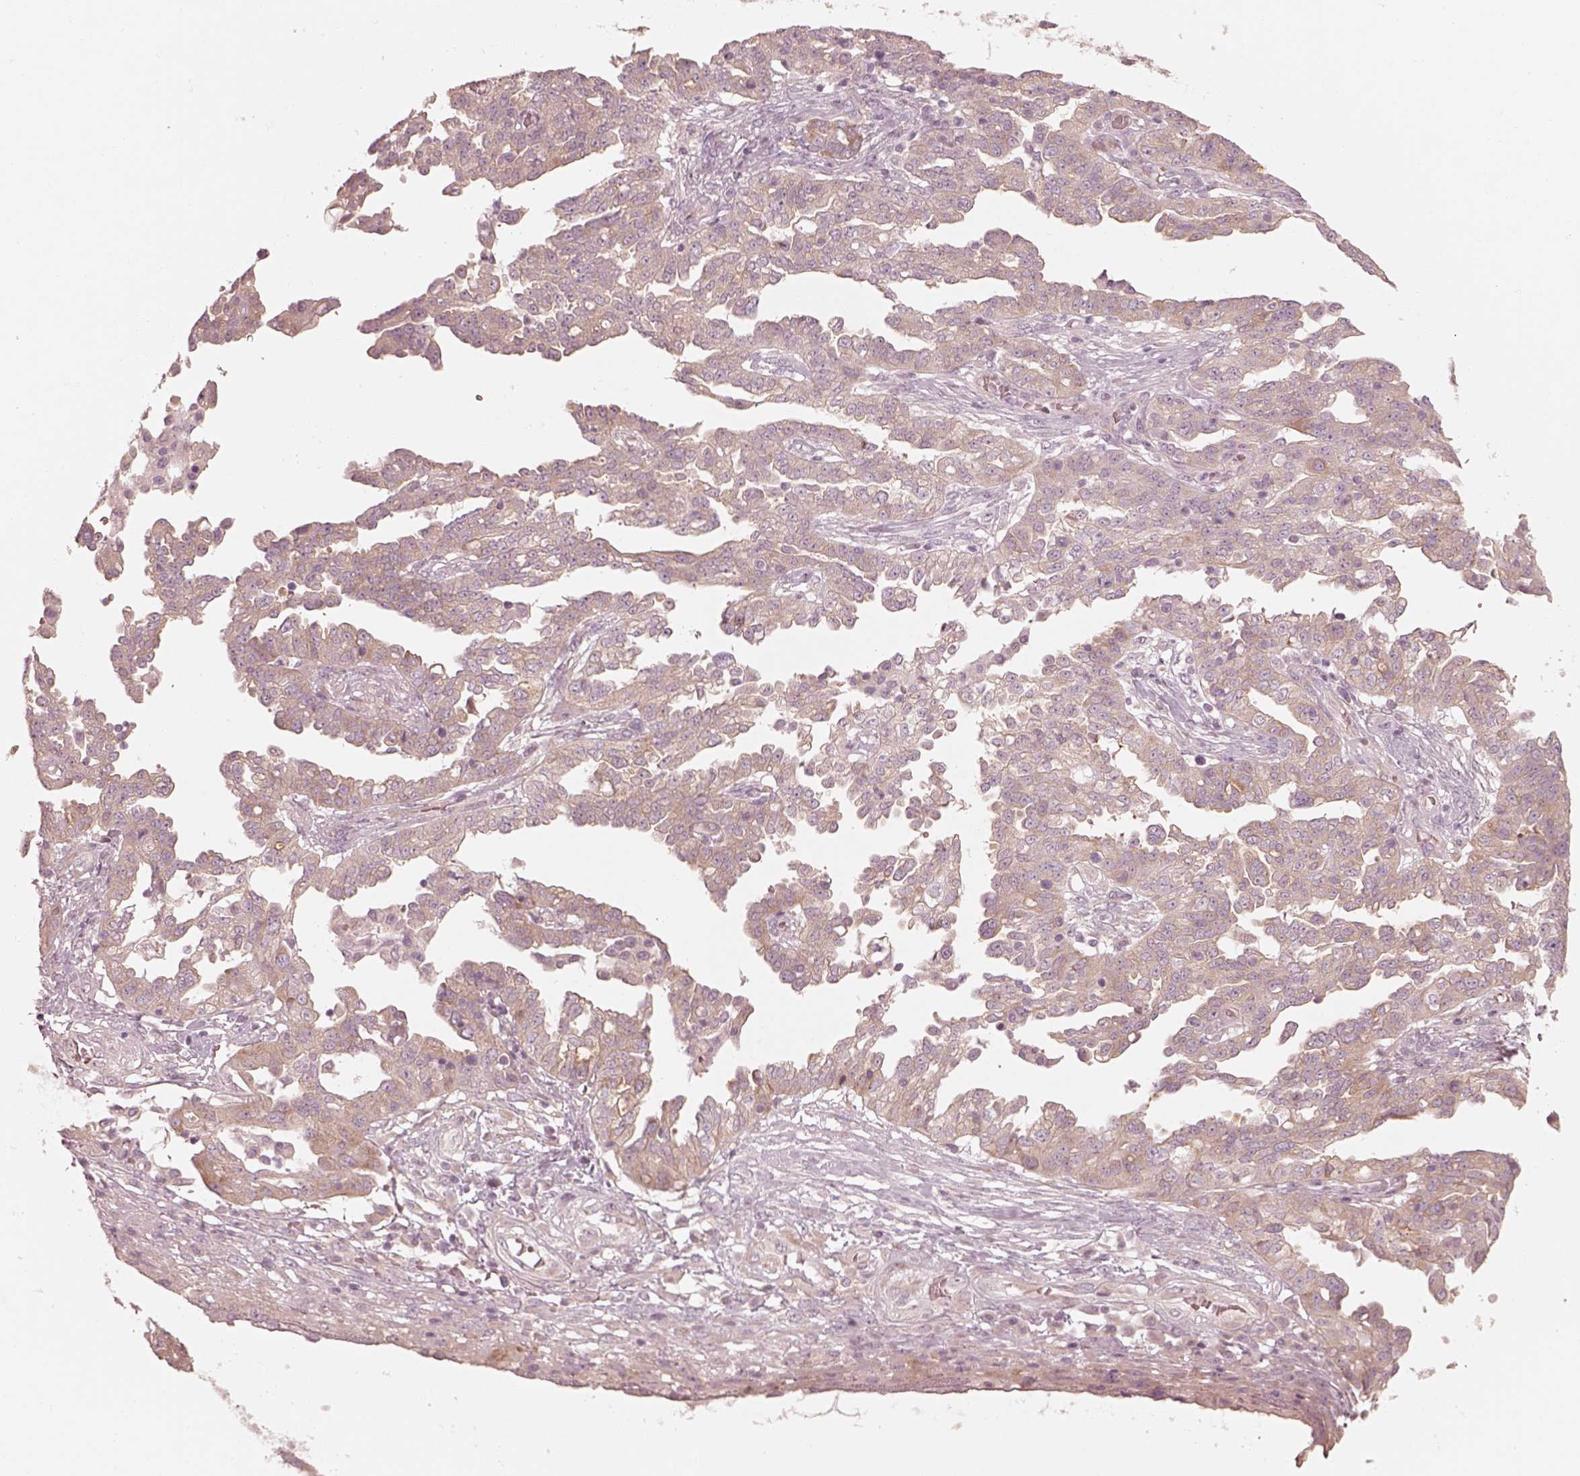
{"staining": {"intensity": "weak", "quantity": "25%-75%", "location": "cytoplasmic/membranous"}, "tissue": "ovarian cancer", "cell_type": "Tumor cells", "image_type": "cancer", "snomed": [{"axis": "morphology", "description": "Cystadenocarcinoma, serous, NOS"}, {"axis": "topography", "description": "Ovary"}], "caption": "Ovarian serous cystadenocarcinoma stained with immunohistochemistry (IHC) shows weak cytoplasmic/membranous staining in approximately 25%-75% of tumor cells.", "gene": "RAB3C", "patient": {"sex": "female", "age": 67}}